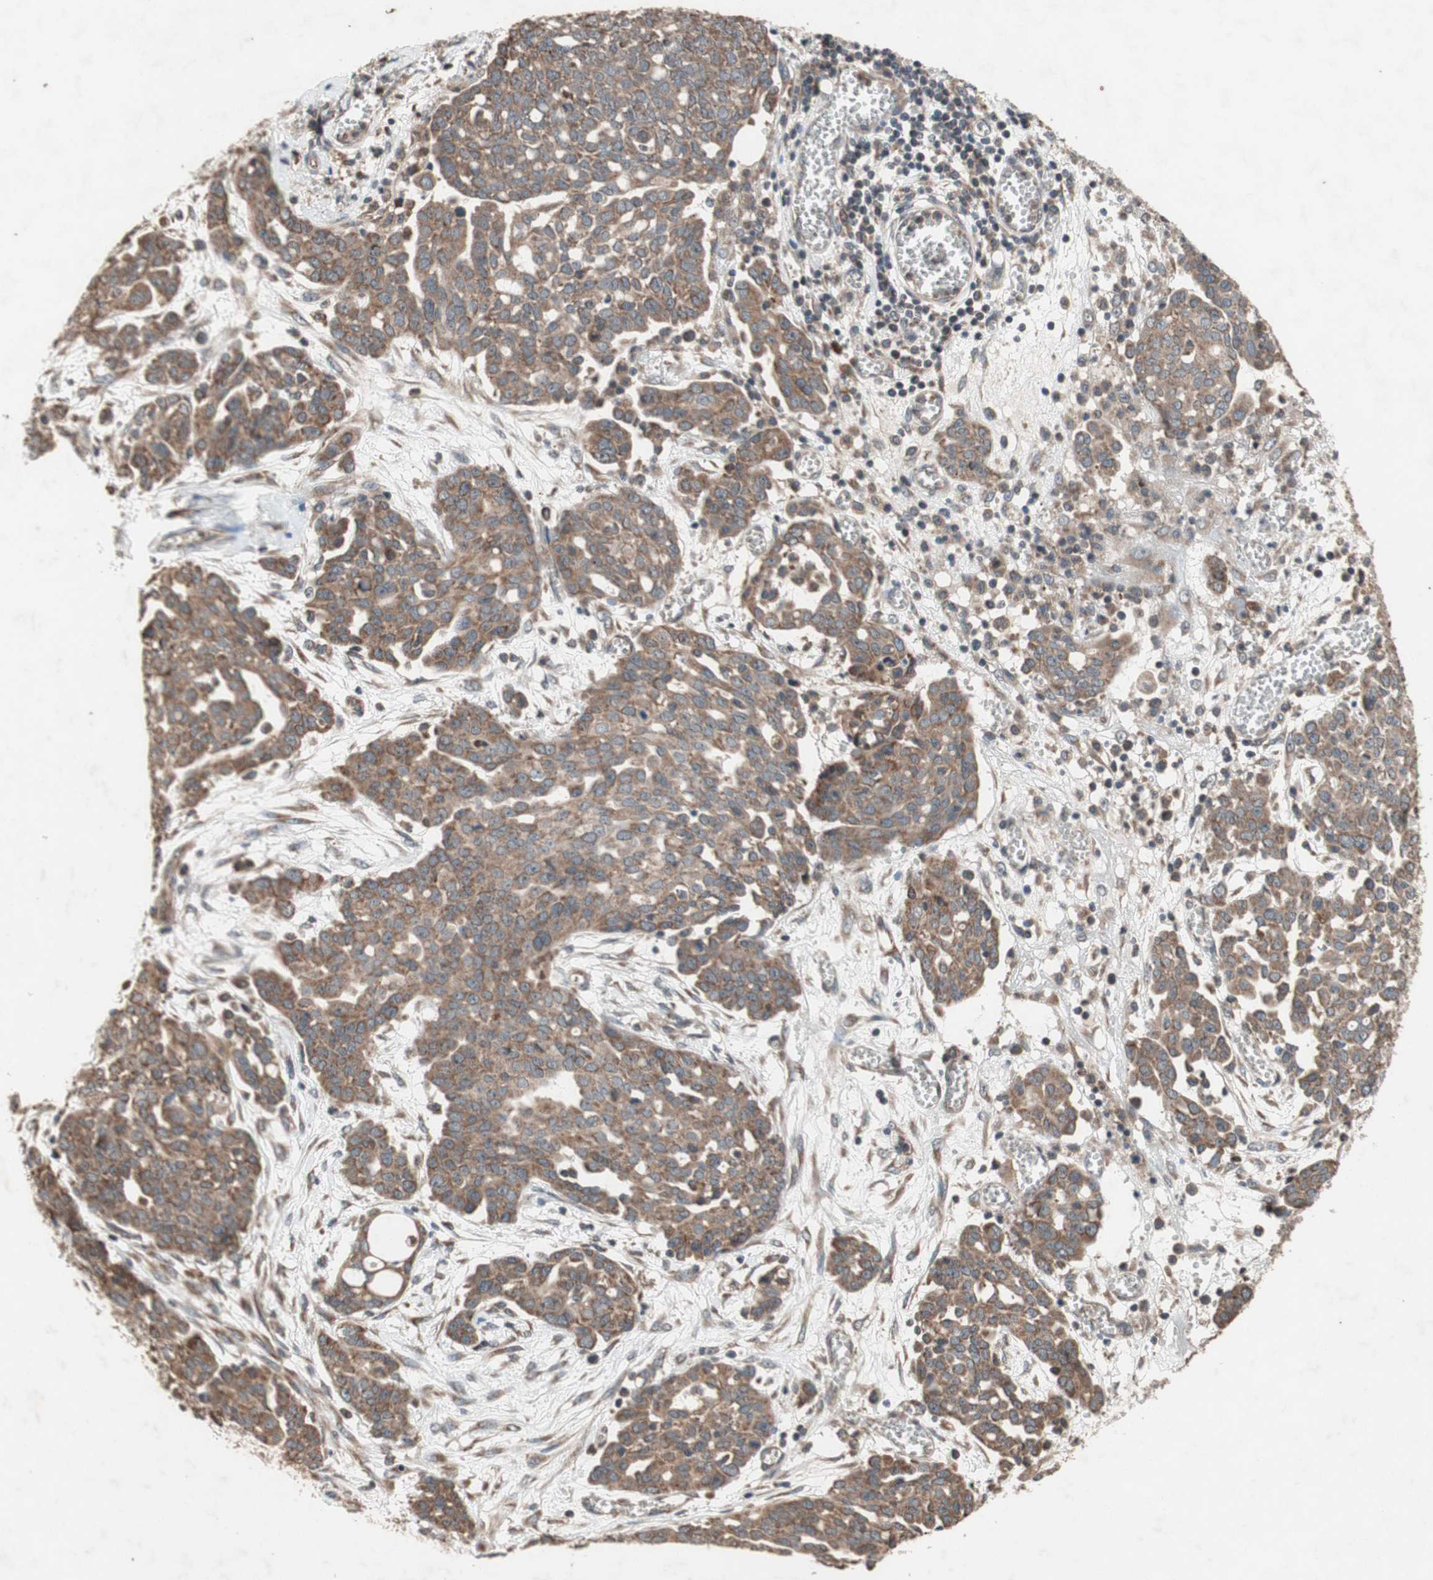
{"staining": {"intensity": "moderate", "quantity": ">75%", "location": "cytoplasmic/membranous"}, "tissue": "ovarian cancer", "cell_type": "Tumor cells", "image_type": "cancer", "snomed": [{"axis": "morphology", "description": "Cystadenocarcinoma, serous, NOS"}, {"axis": "topography", "description": "Soft tissue"}, {"axis": "topography", "description": "Ovary"}], "caption": "Immunohistochemical staining of ovarian serous cystadenocarcinoma exhibits medium levels of moderate cytoplasmic/membranous protein positivity in approximately >75% of tumor cells.", "gene": "DDOST", "patient": {"sex": "female", "age": 57}}